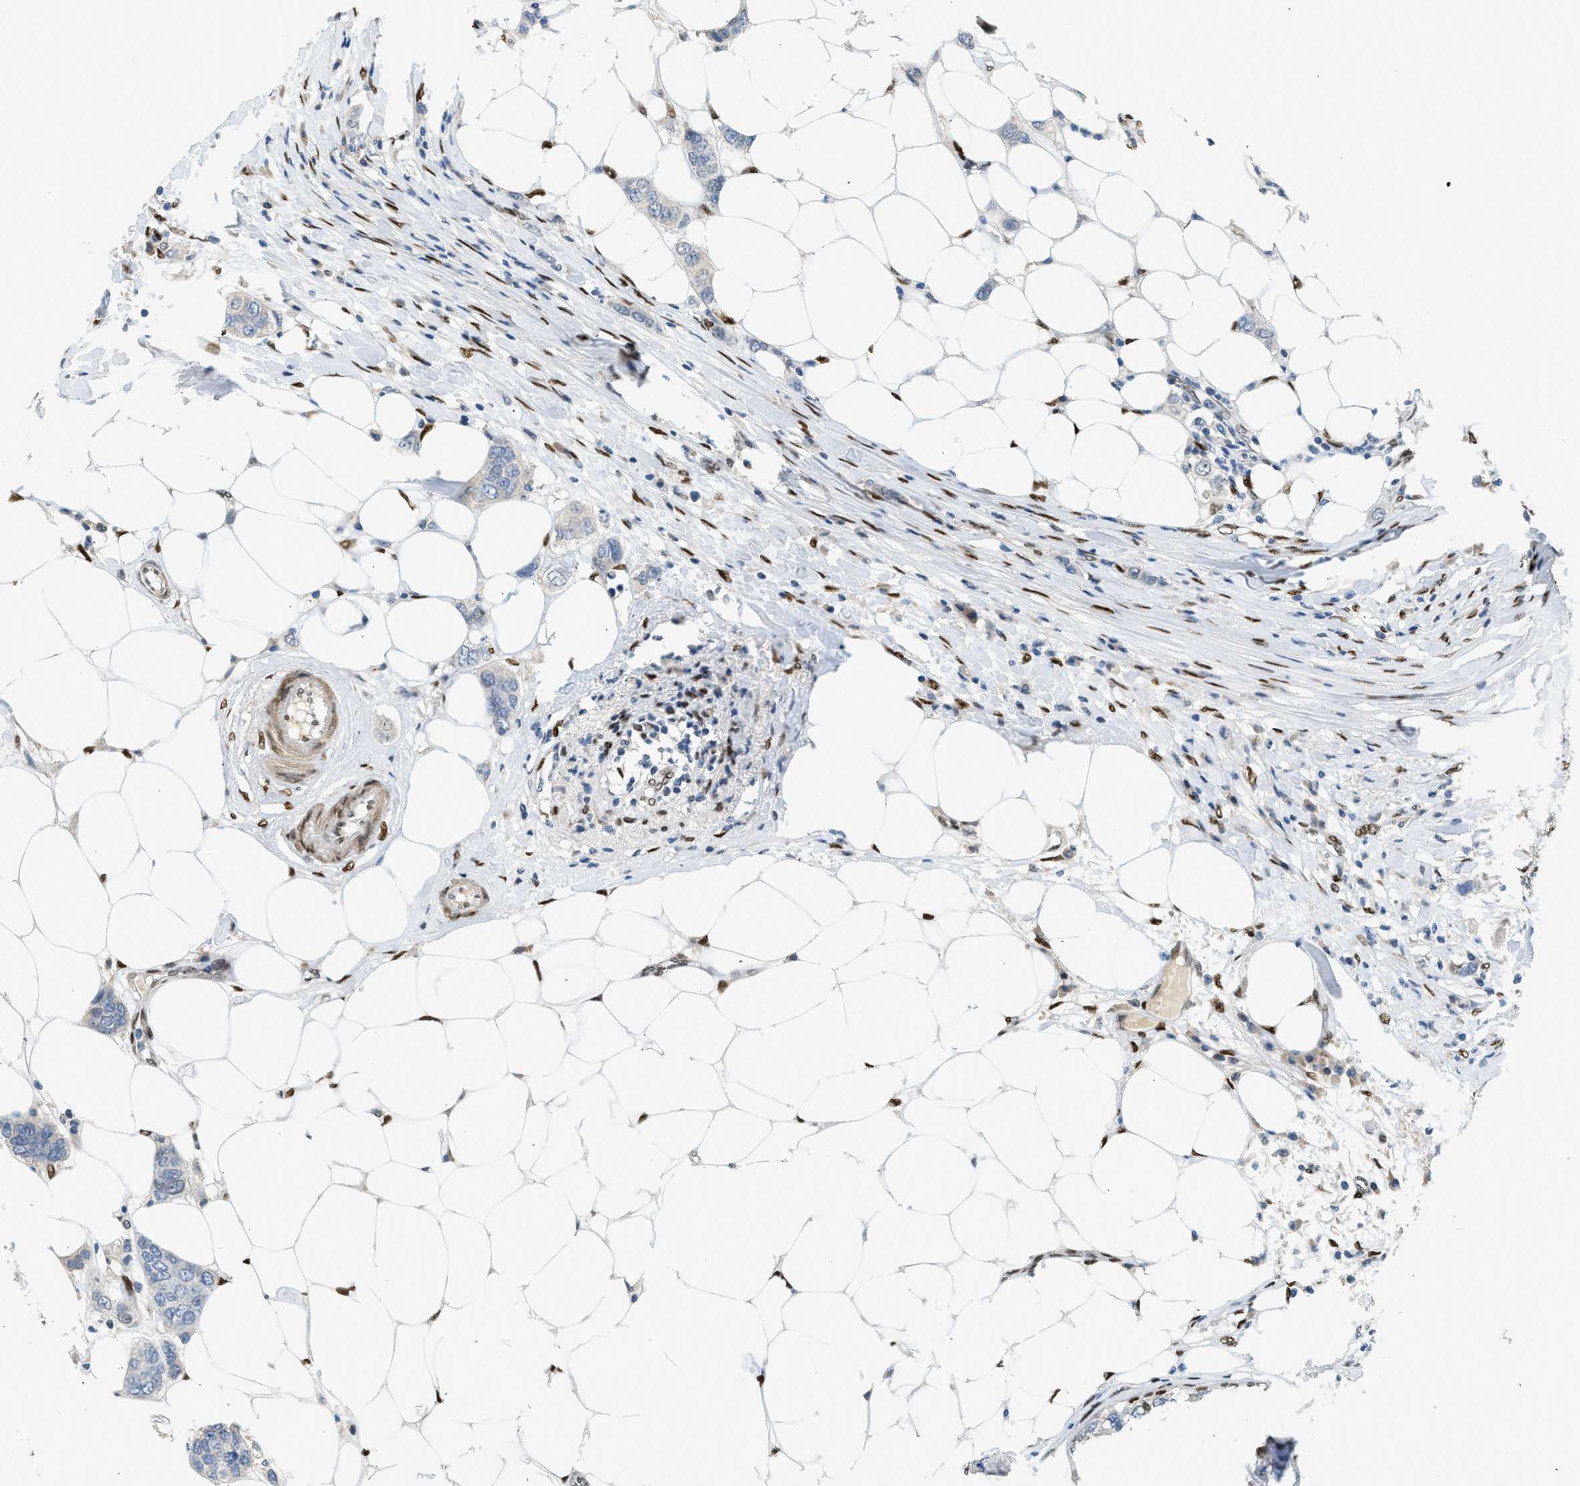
{"staining": {"intensity": "weak", "quantity": "<25%", "location": "nuclear"}, "tissue": "breast cancer", "cell_type": "Tumor cells", "image_type": "cancer", "snomed": [{"axis": "morphology", "description": "Duct carcinoma"}, {"axis": "topography", "description": "Breast"}], "caption": "DAB immunohistochemical staining of breast cancer displays no significant staining in tumor cells.", "gene": "ZBTB20", "patient": {"sex": "female", "age": 50}}